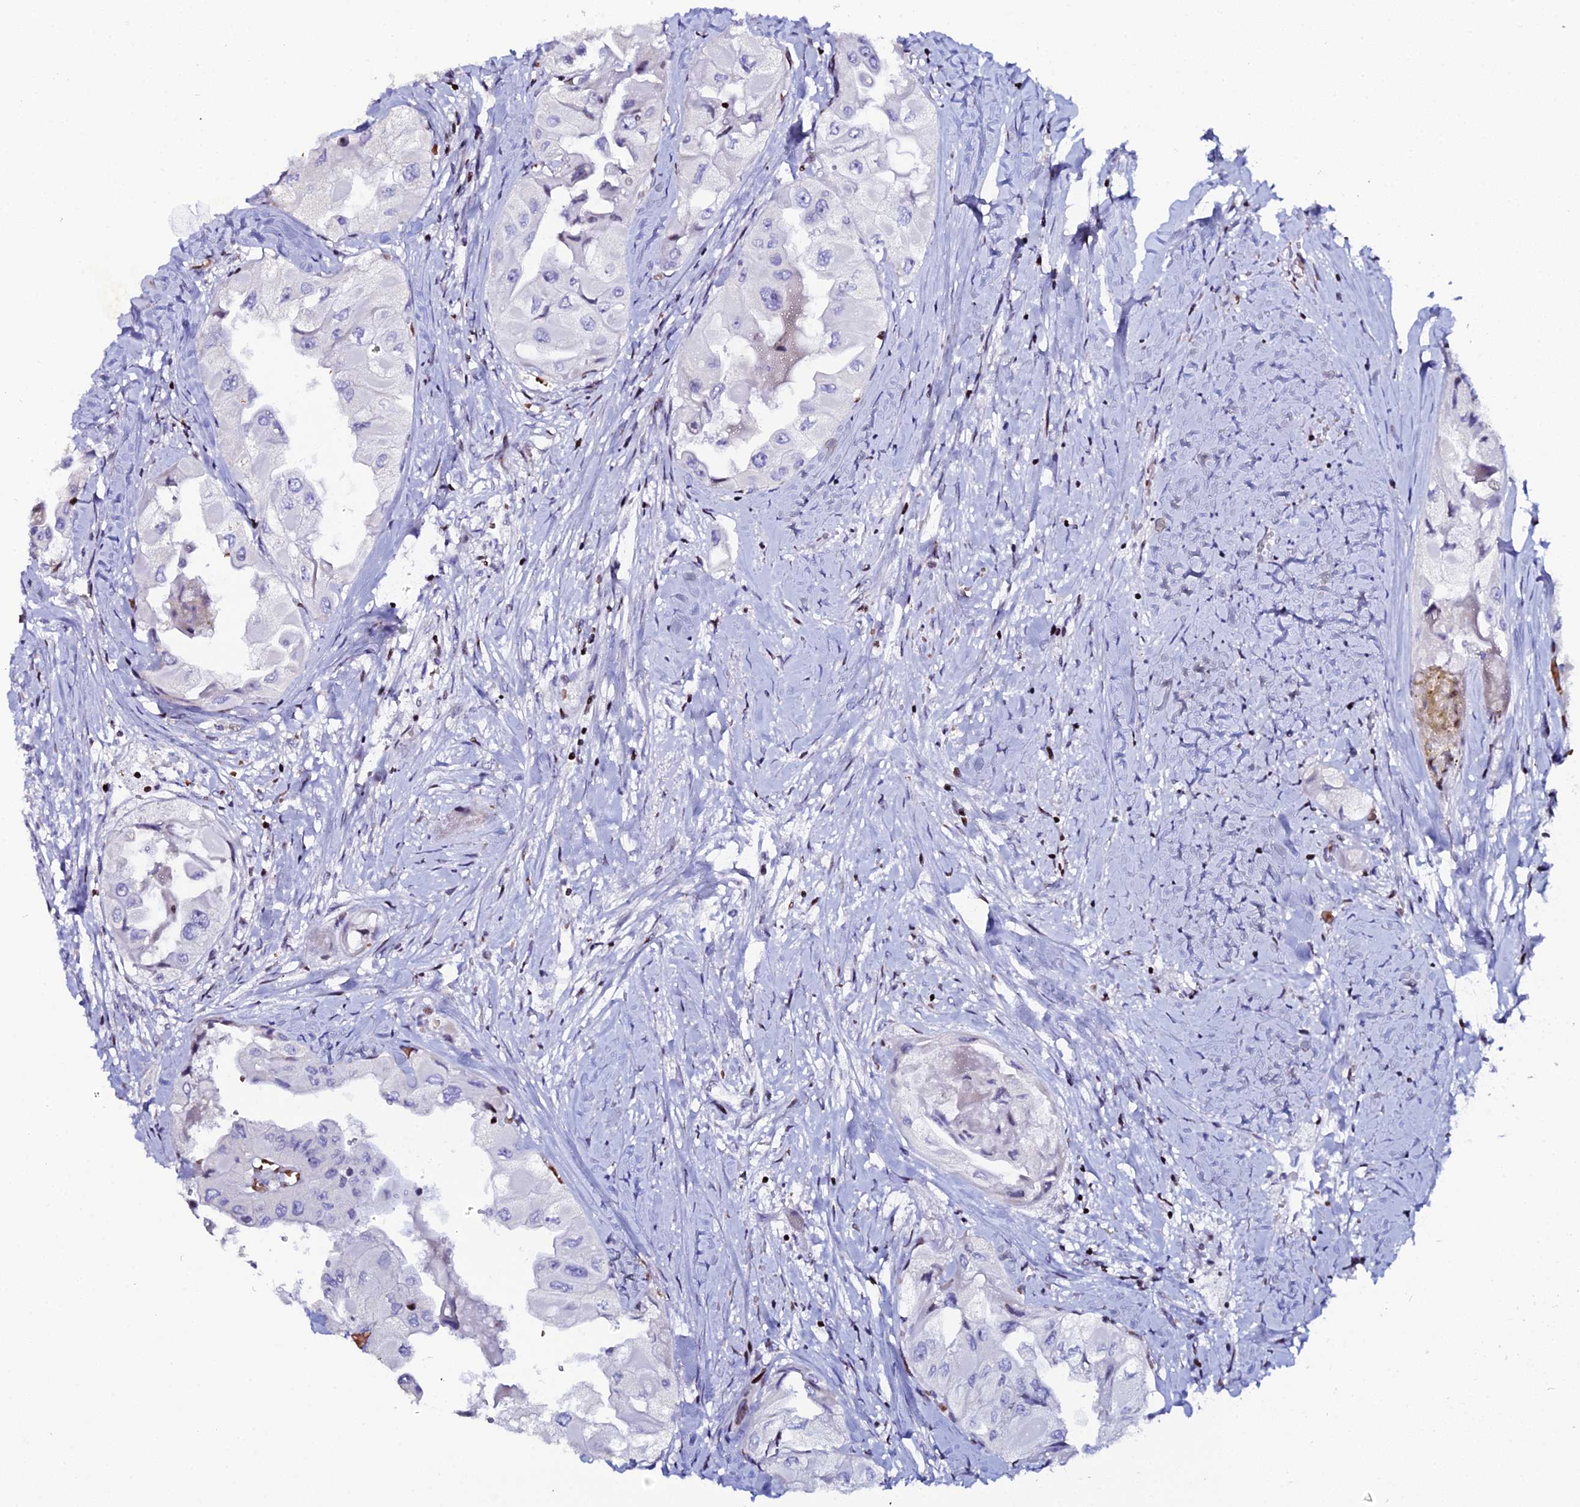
{"staining": {"intensity": "moderate", "quantity": "<25%", "location": "nuclear"}, "tissue": "thyroid cancer", "cell_type": "Tumor cells", "image_type": "cancer", "snomed": [{"axis": "morphology", "description": "Normal tissue, NOS"}, {"axis": "morphology", "description": "Papillary adenocarcinoma, NOS"}, {"axis": "topography", "description": "Thyroid gland"}], "caption": "Moderate nuclear expression for a protein is appreciated in approximately <25% of tumor cells of thyroid cancer (papillary adenocarcinoma) using IHC.", "gene": "MYNN", "patient": {"sex": "female", "age": 59}}